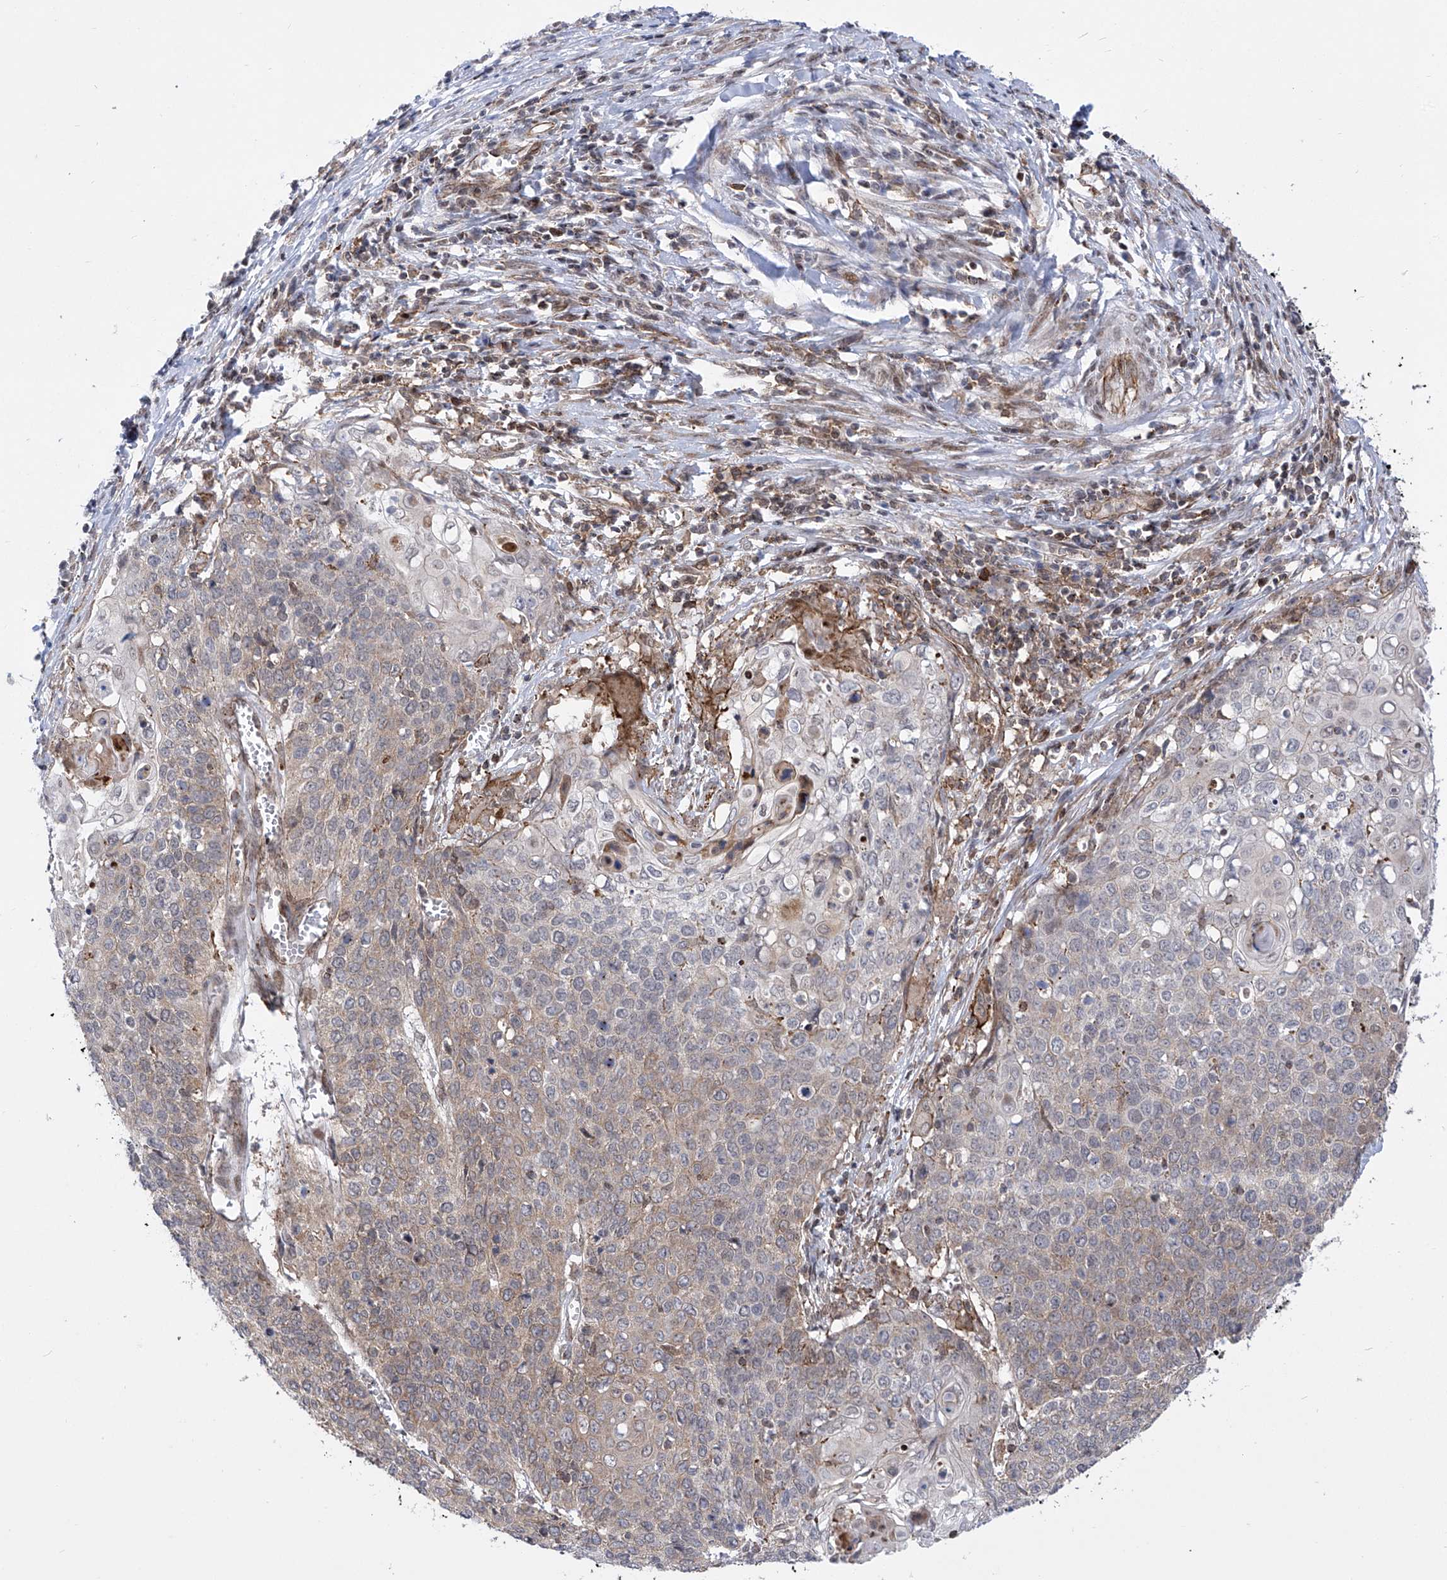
{"staining": {"intensity": "weak", "quantity": "25%-75%", "location": "cytoplasmic/membranous"}, "tissue": "cervical cancer", "cell_type": "Tumor cells", "image_type": "cancer", "snomed": [{"axis": "morphology", "description": "Squamous cell carcinoma, NOS"}, {"axis": "topography", "description": "Cervix"}], "caption": "Tumor cells show weak cytoplasmic/membranous positivity in about 25%-75% of cells in cervical squamous cell carcinoma.", "gene": "CEP290", "patient": {"sex": "female", "age": 39}}